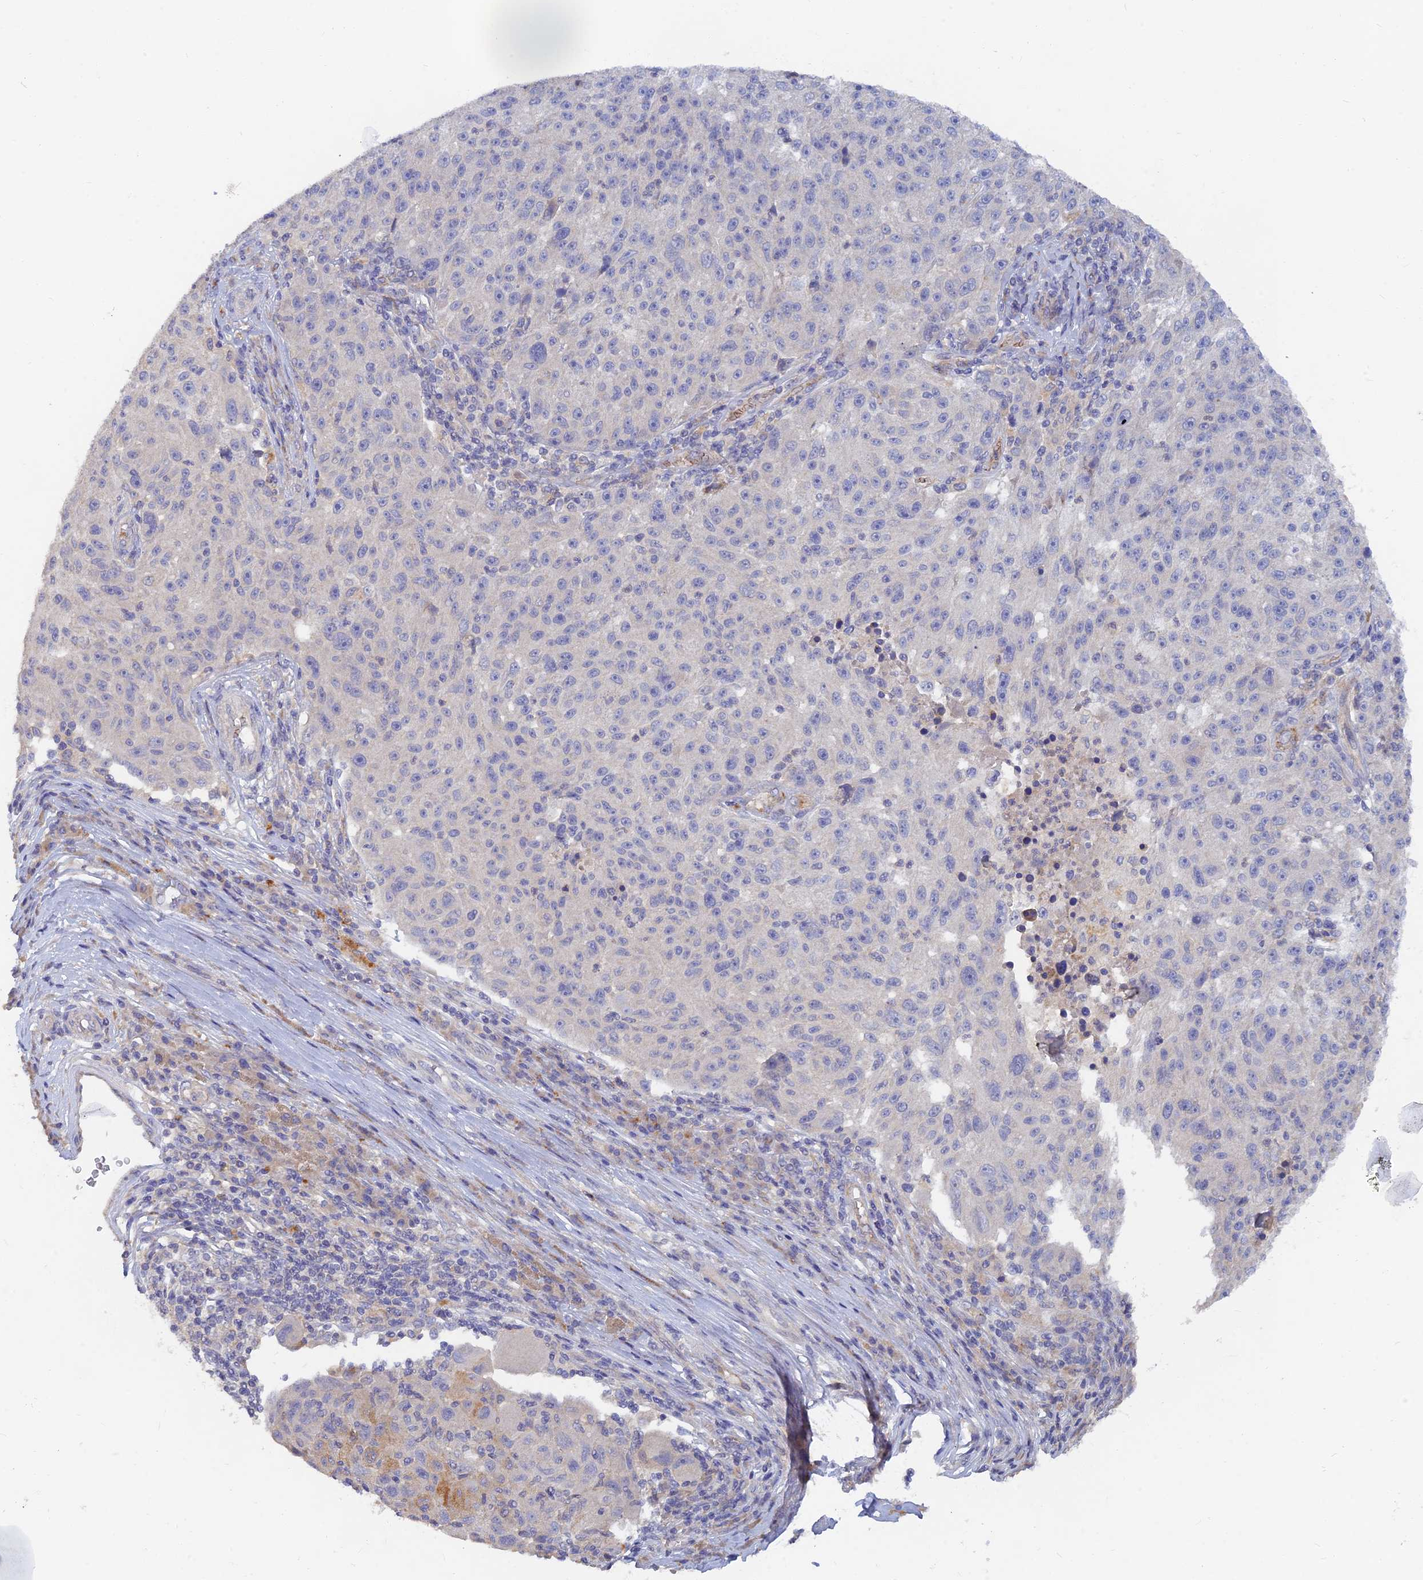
{"staining": {"intensity": "negative", "quantity": "none", "location": "none"}, "tissue": "melanoma", "cell_type": "Tumor cells", "image_type": "cancer", "snomed": [{"axis": "morphology", "description": "Malignant melanoma, NOS"}, {"axis": "topography", "description": "Skin"}], "caption": "Immunohistochemistry (IHC) histopathology image of melanoma stained for a protein (brown), which exhibits no expression in tumor cells.", "gene": "ARRDC1", "patient": {"sex": "male", "age": 53}}